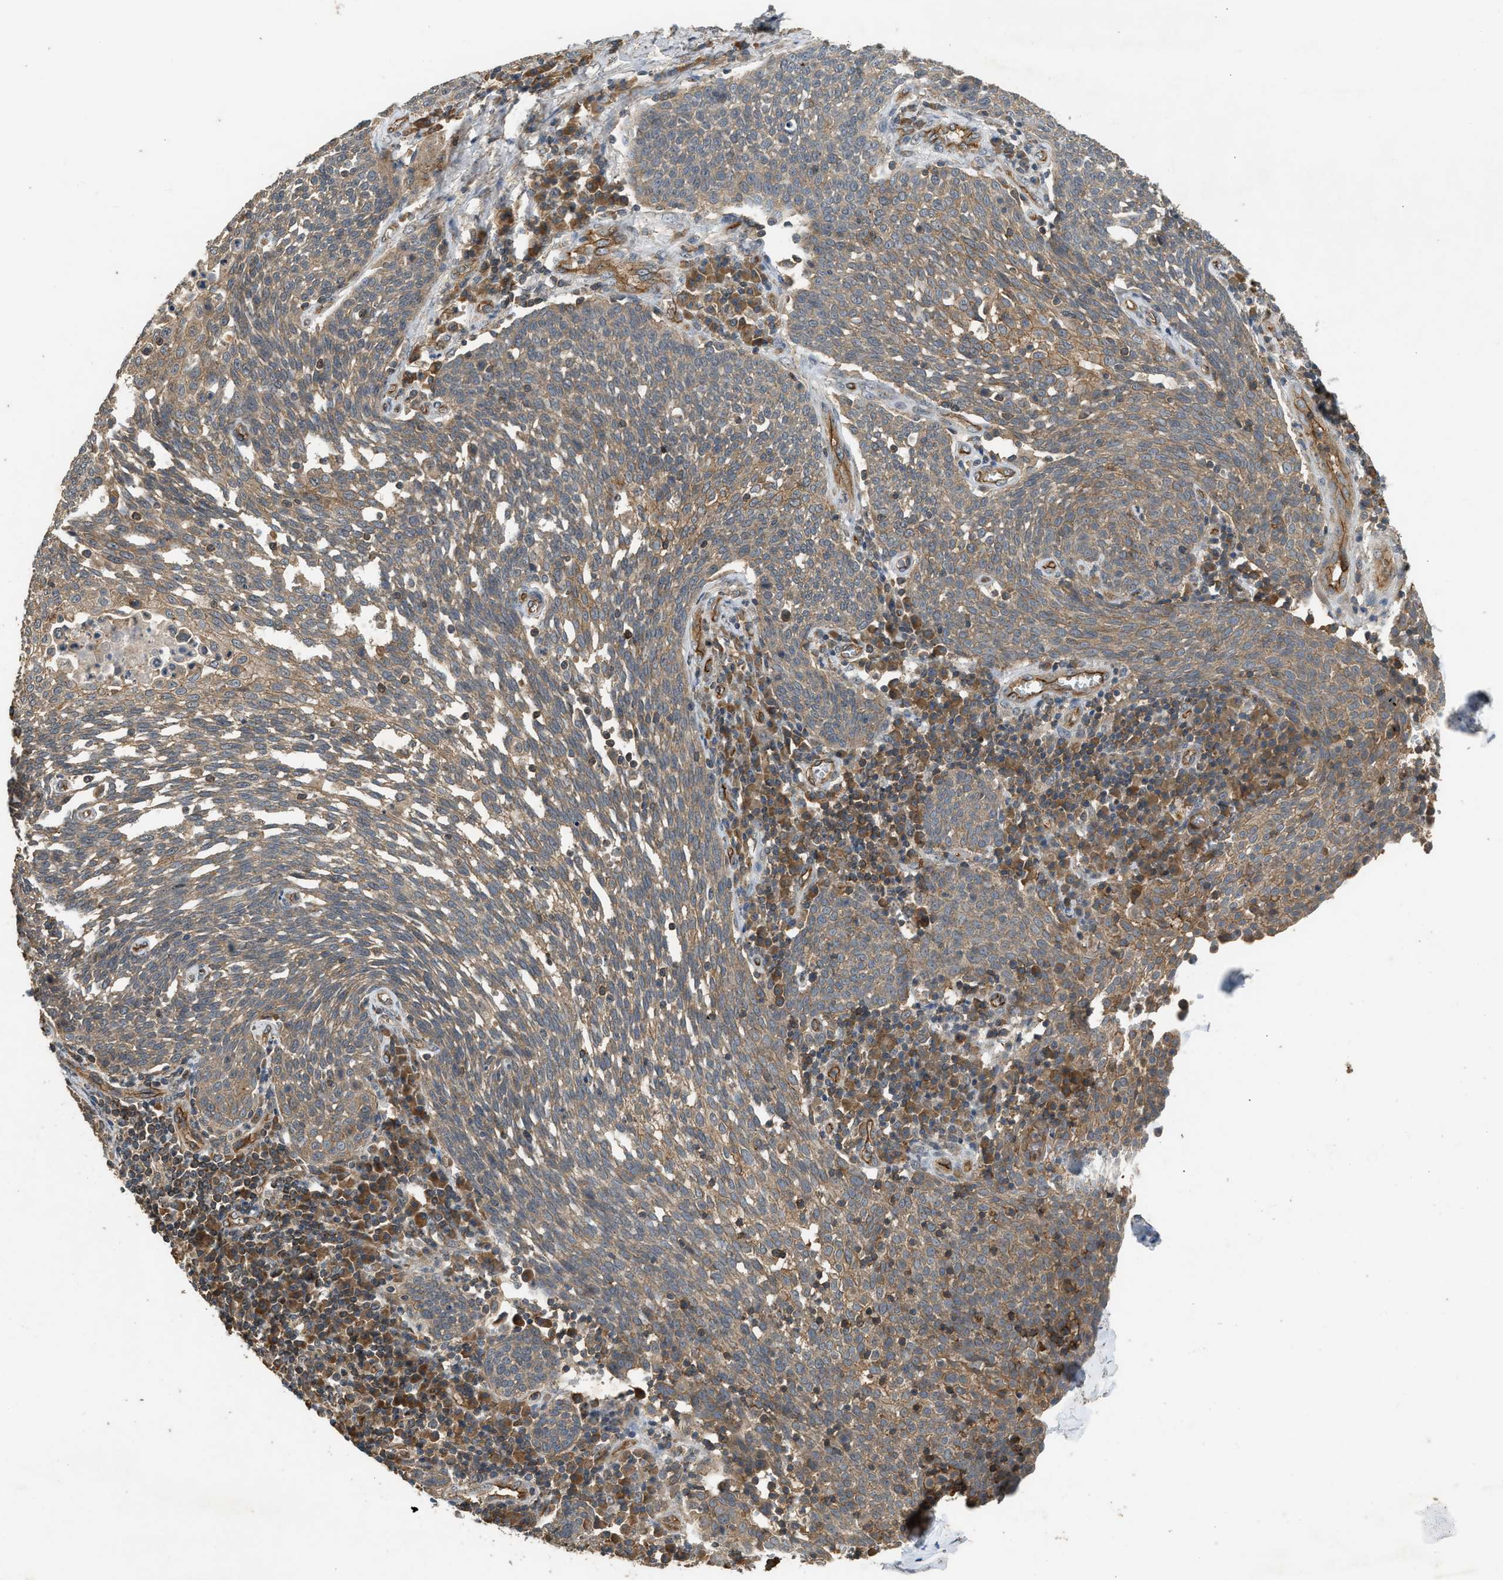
{"staining": {"intensity": "moderate", "quantity": ">75%", "location": "cytoplasmic/membranous"}, "tissue": "cervical cancer", "cell_type": "Tumor cells", "image_type": "cancer", "snomed": [{"axis": "morphology", "description": "Squamous cell carcinoma, NOS"}, {"axis": "topography", "description": "Cervix"}], "caption": "This image shows immunohistochemistry (IHC) staining of human cervical cancer, with medium moderate cytoplasmic/membranous positivity in about >75% of tumor cells.", "gene": "HIP1R", "patient": {"sex": "female", "age": 34}}